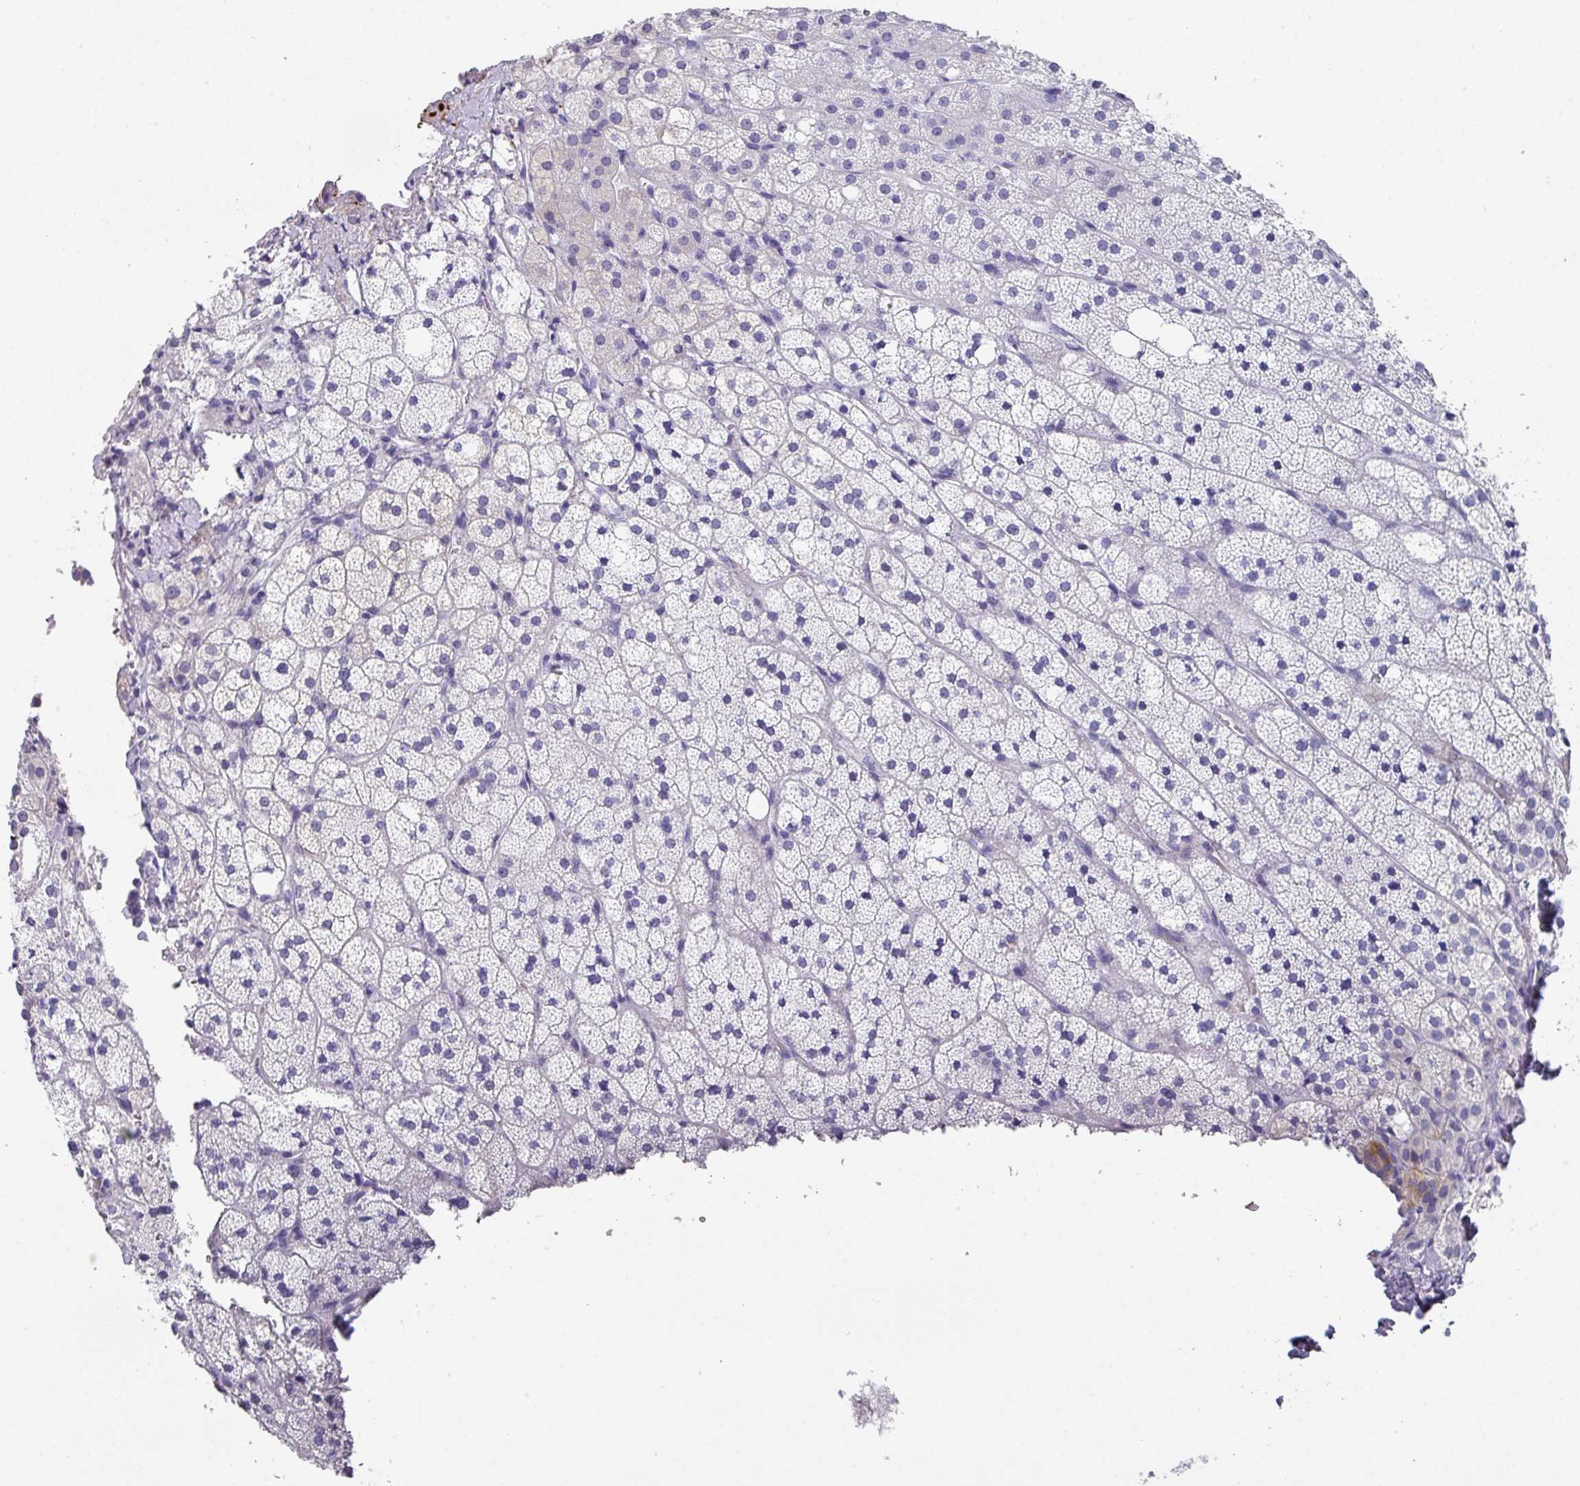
{"staining": {"intensity": "negative", "quantity": "none", "location": "none"}, "tissue": "adrenal gland", "cell_type": "Glandular cells", "image_type": "normal", "snomed": [{"axis": "morphology", "description": "Normal tissue, NOS"}, {"axis": "topography", "description": "Adrenal gland"}], "caption": "Protein analysis of benign adrenal gland exhibits no significant staining in glandular cells.", "gene": "PEX10", "patient": {"sex": "male", "age": 53}}